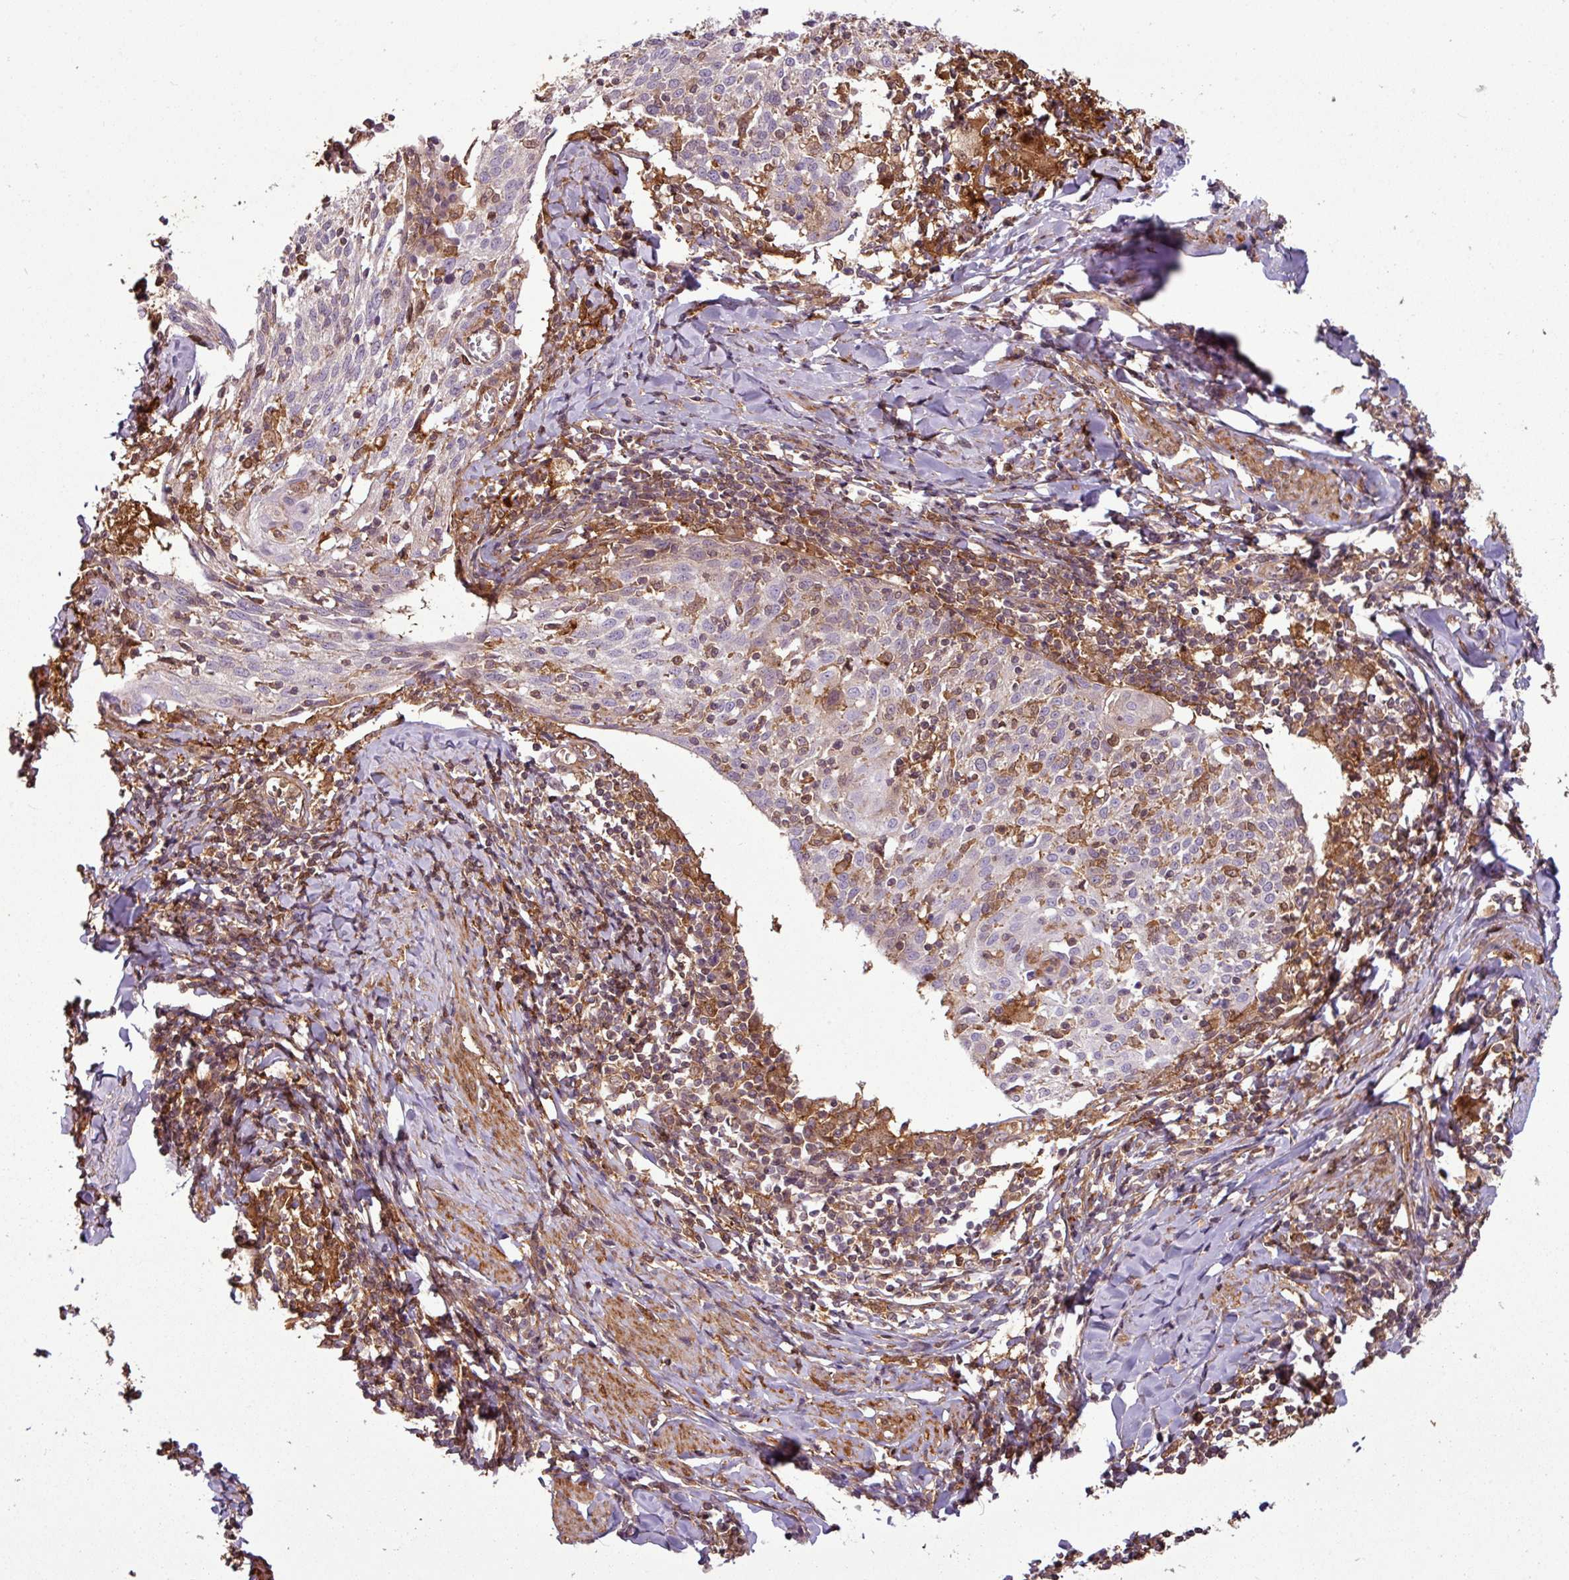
{"staining": {"intensity": "moderate", "quantity": "<25%", "location": "cytoplasmic/membranous"}, "tissue": "cervical cancer", "cell_type": "Tumor cells", "image_type": "cancer", "snomed": [{"axis": "morphology", "description": "Squamous cell carcinoma, NOS"}, {"axis": "topography", "description": "Cervix"}], "caption": "There is low levels of moderate cytoplasmic/membranous expression in tumor cells of cervical cancer (squamous cell carcinoma), as demonstrated by immunohistochemical staining (brown color).", "gene": "SH3BGRL", "patient": {"sex": "female", "age": 52}}